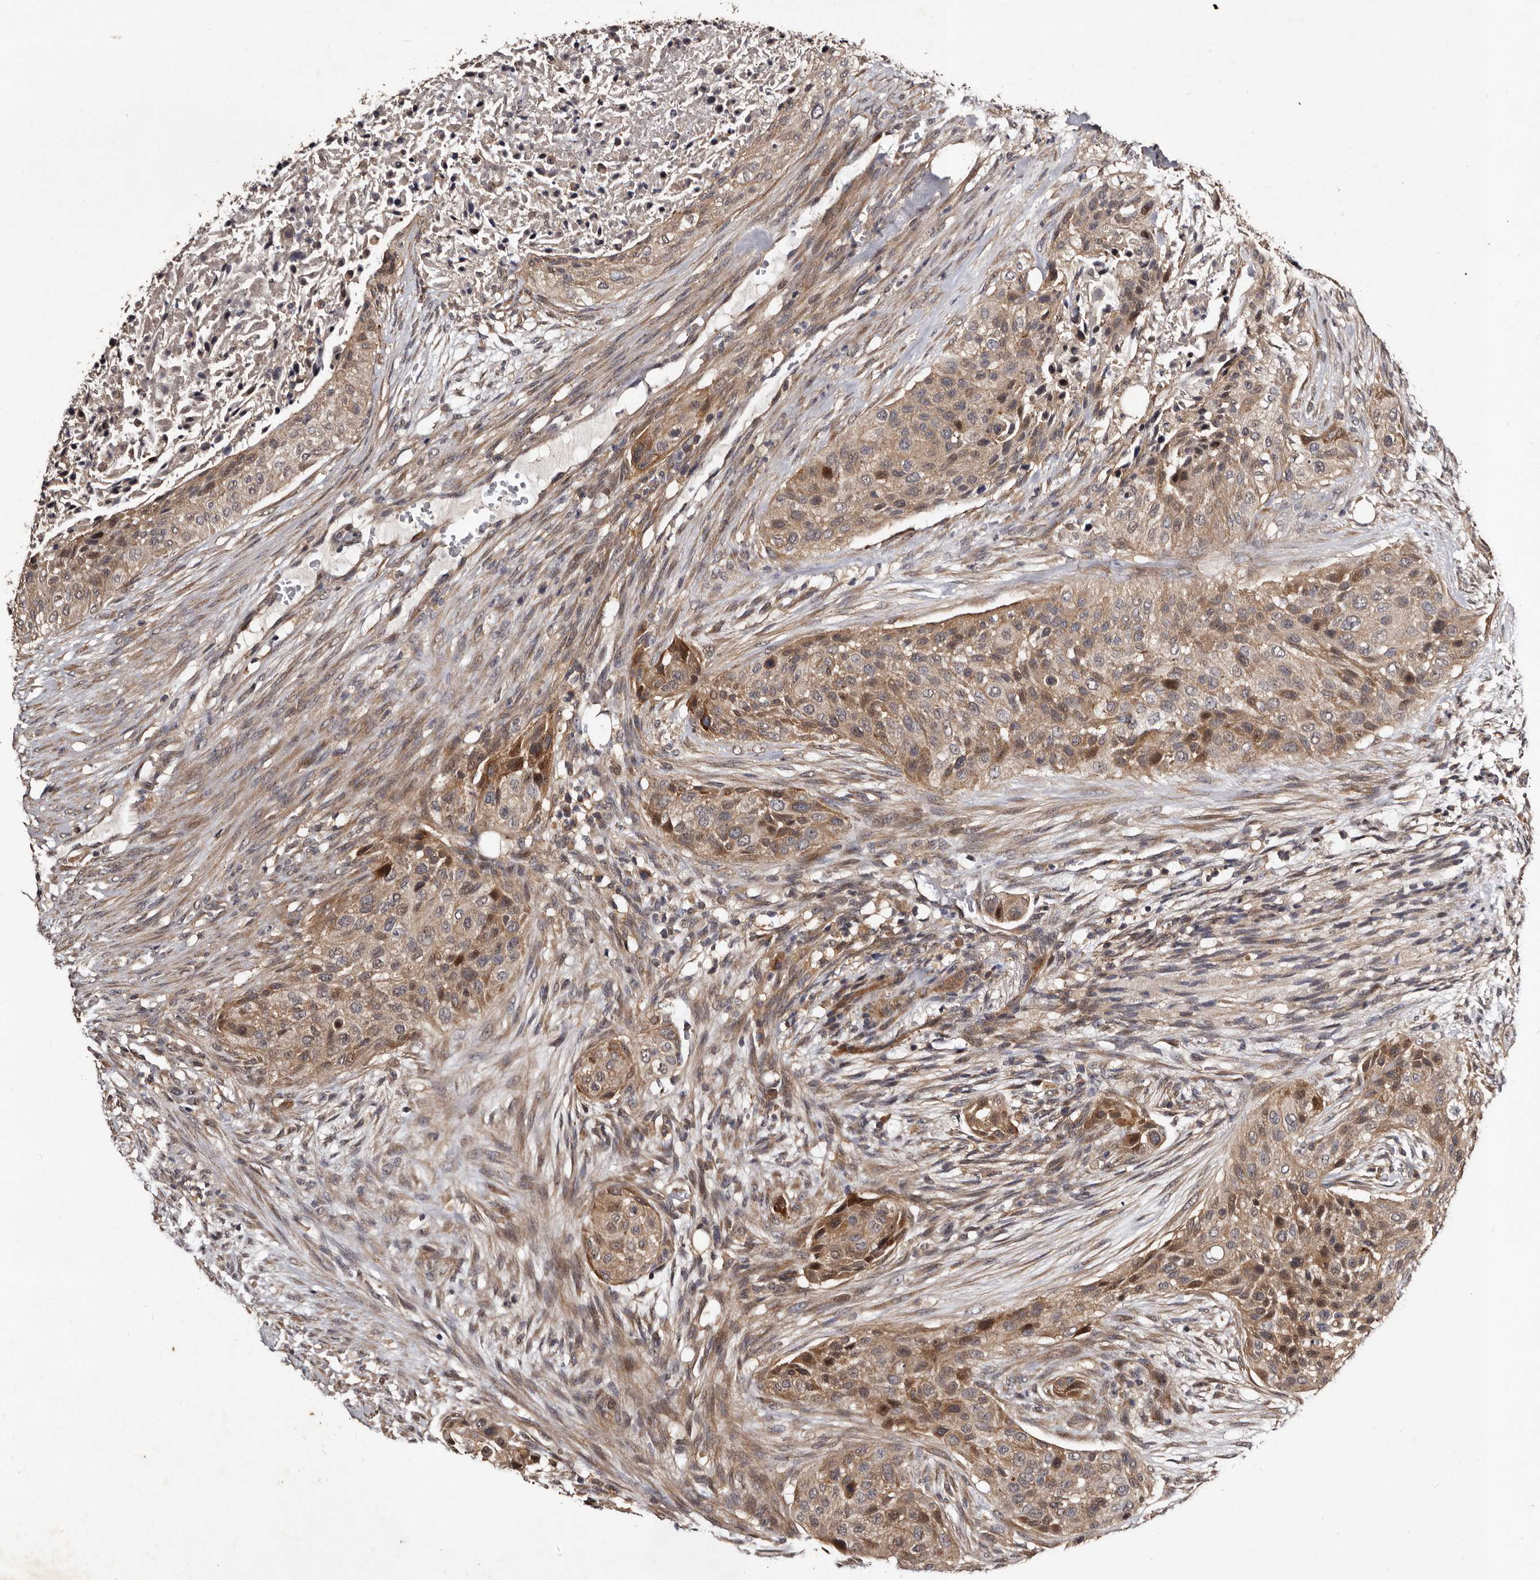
{"staining": {"intensity": "moderate", "quantity": ">75%", "location": "cytoplasmic/membranous"}, "tissue": "urothelial cancer", "cell_type": "Tumor cells", "image_type": "cancer", "snomed": [{"axis": "morphology", "description": "Urothelial carcinoma, High grade"}, {"axis": "topography", "description": "Urinary bladder"}], "caption": "IHC histopathology image of urothelial cancer stained for a protein (brown), which exhibits medium levels of moderate cytoplasmic/membranous expression in about >75% of tumor cells.", "gene": "MKRN3", "patient": {"sex": "male", "age": 35}}